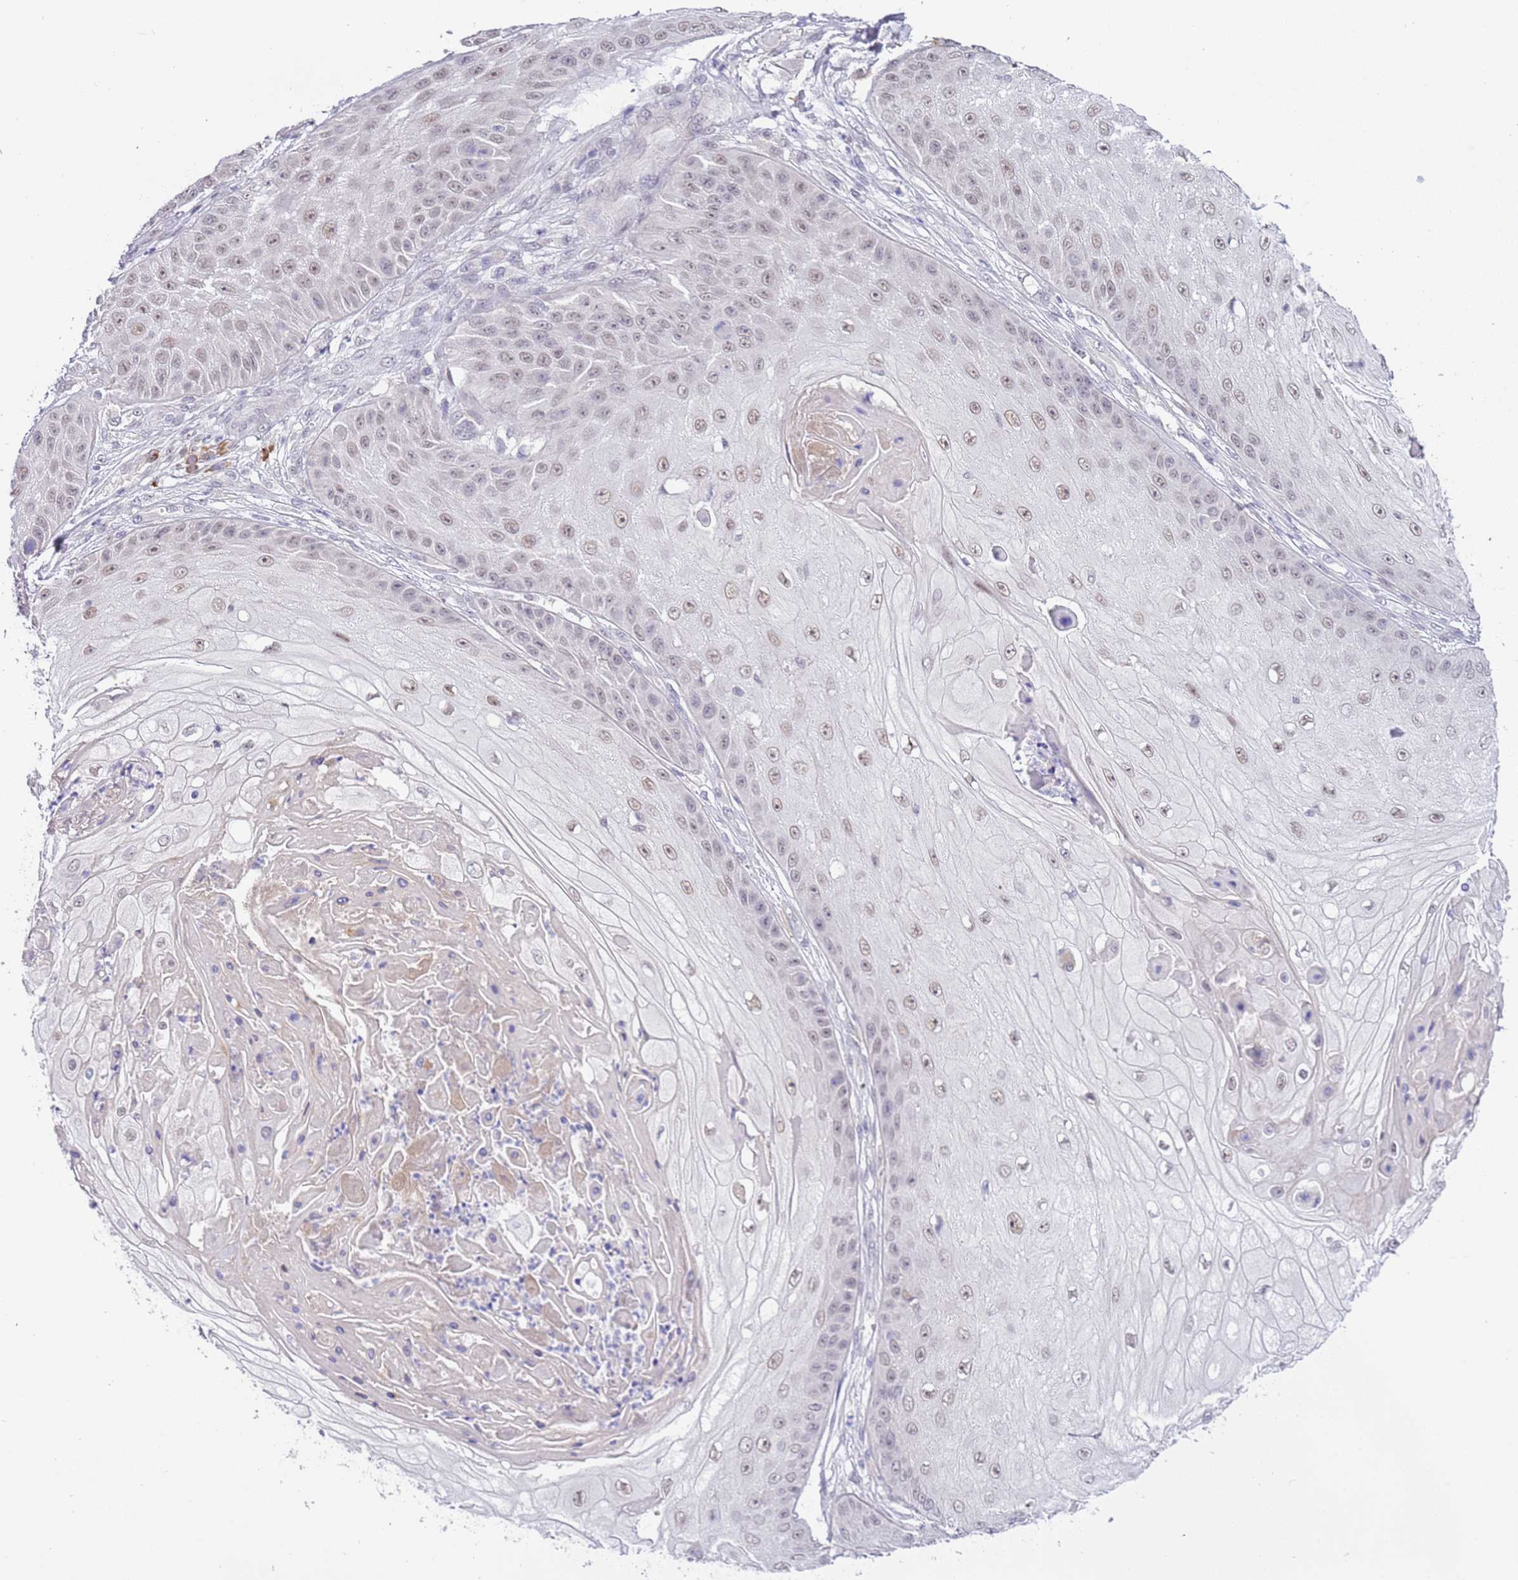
{"staining": {"intensity": "weak", "quantity": ">75%", "location": "nuclear"}, "tissue": "skin cancer", "cell_type": "Tumor cells", "image_type": "cancer", "snomed": [{"axis": "morphology", "description": "Squamous cell carcinoma, NOS"}, {"axis": "topography", "description": "Skin"}], "caption": "Immunohistochemical staining of skin squamous cell carcinoma displays weak nuclear protein positivity in approximately >75% of tumor cells. (brown staining indicates protein expression, while blue staining denotes nuclei).", "gene": "MAGEF1", "patient": {"sex": "male", "age": 70}}